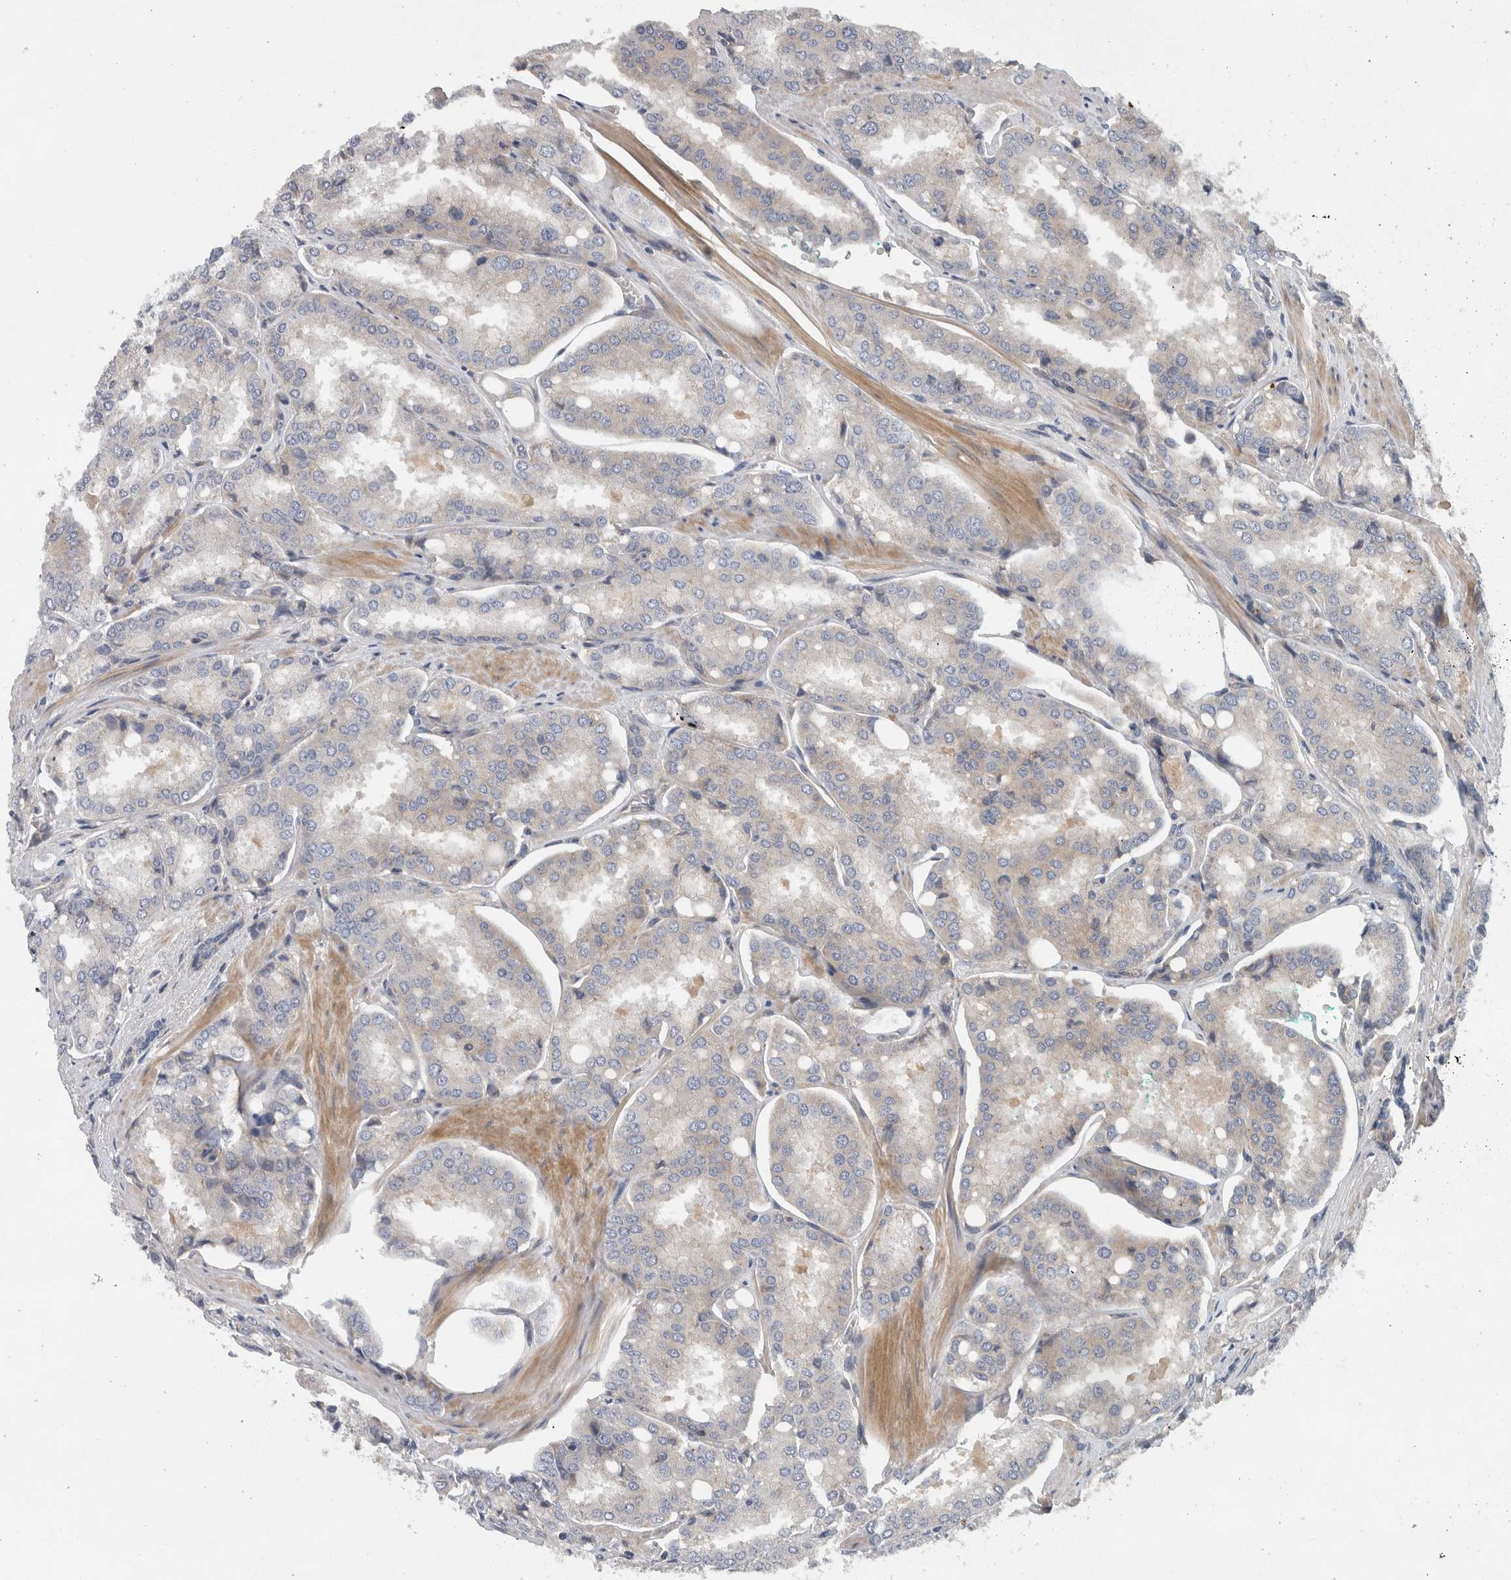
{"staining": {"intensity": "weak", "quantity": "<25%", "location": "cytoplasmic/membranous"}, "tissue": "prostate cancer", "cell_type": "Tumor cells", "image_type": "cancer", "snomed": [{"axis": "morphology", "description": "Adenocarcinoma, High grade"}, {"axis": "topography", "description": "Prostate"}], "caption": "The micrograph reveals no staining of tumor cells in prostate cancer (high-grade adenocarcinoma). Brightfield microscopy of immunohistochemistry (IHC) stained with DAB (brown) and hematoxylin (blue), captured at high magnification.", "gene": "SCARA5", "patient": {"sex": "male", "age": 50}}